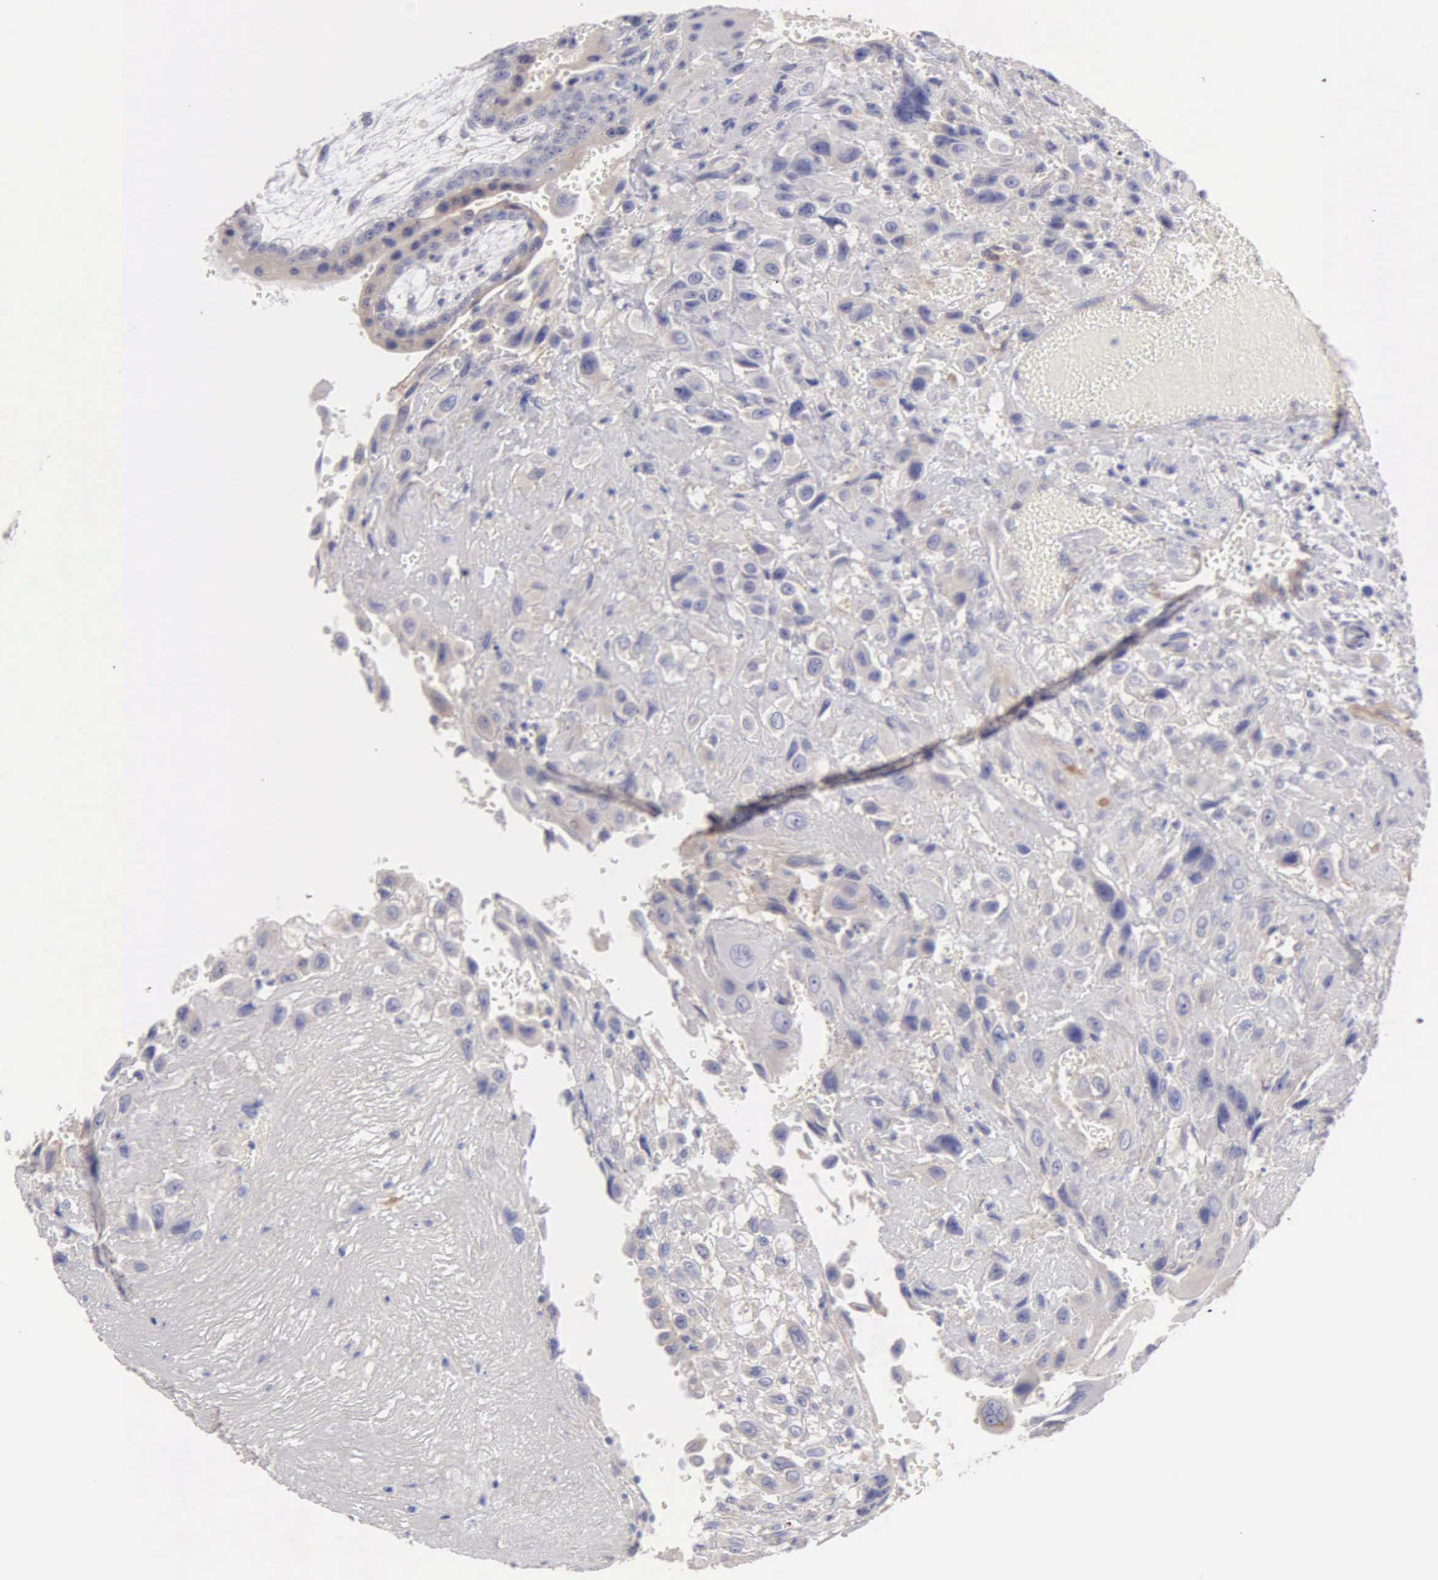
{"staining": {"intensity": "negative", "quantity": "none", "location": "none"}, "tissue": "placenta", "cell_type": "Decidual cells", "image_type": "normal", "snomed": [{"axis": "morphology", "description": "Normal tissue, NOS"}, {"axis": "topography", "description": "Placenta"}], "caption": "DAB (3,3'-diaminobenzidine) immunohistochemical staining of benign human placenta exhibits no significant positivity in decidual cells. (Brightfield microscopy of DAB (3,3'-diaminobenzidine) immunohistochemistry (IHC) at high magnification).", "gene": "APP", "patient": {"sex": "female", "age": 34}}